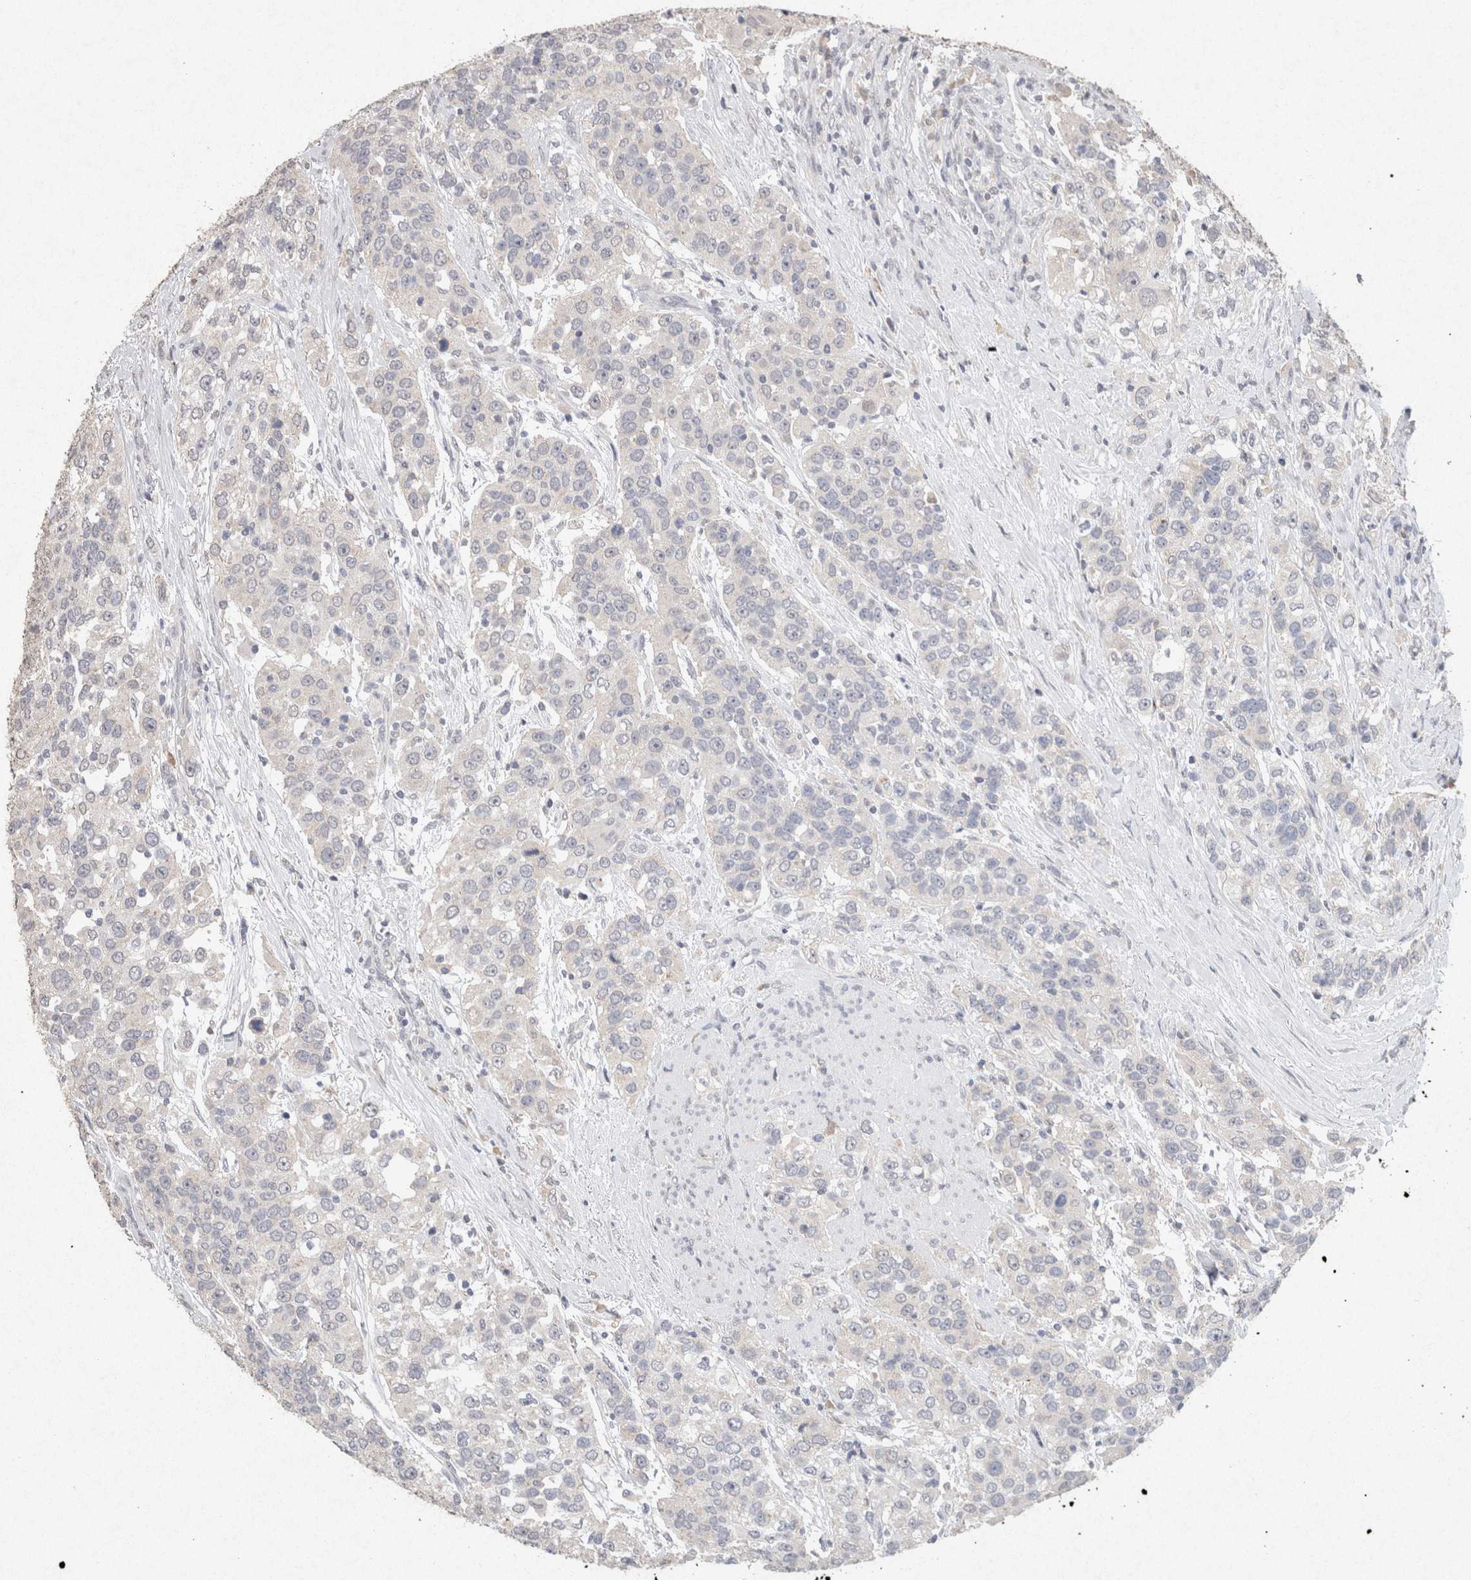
{"staining": {"intensity": "negative", "quantity": "none", "location": "none"}, "tissue": "urothelial cancer", "cell_type": "Tumor cells", "image_type": "cancer", "snomed": [{"axis": "morphology", "description": "Urothelial carcinoma, High grade"}, {"axis": "topography", "description": "Urinary bladder"}], "caption": "DAB (3,3'-diaminobenzidine) immunohistochemical staining of human urothelial cancer shows no significant positivity in tumor cells.", "gene": "FABP7", "patient": {"sex": "female", "age": 80}}